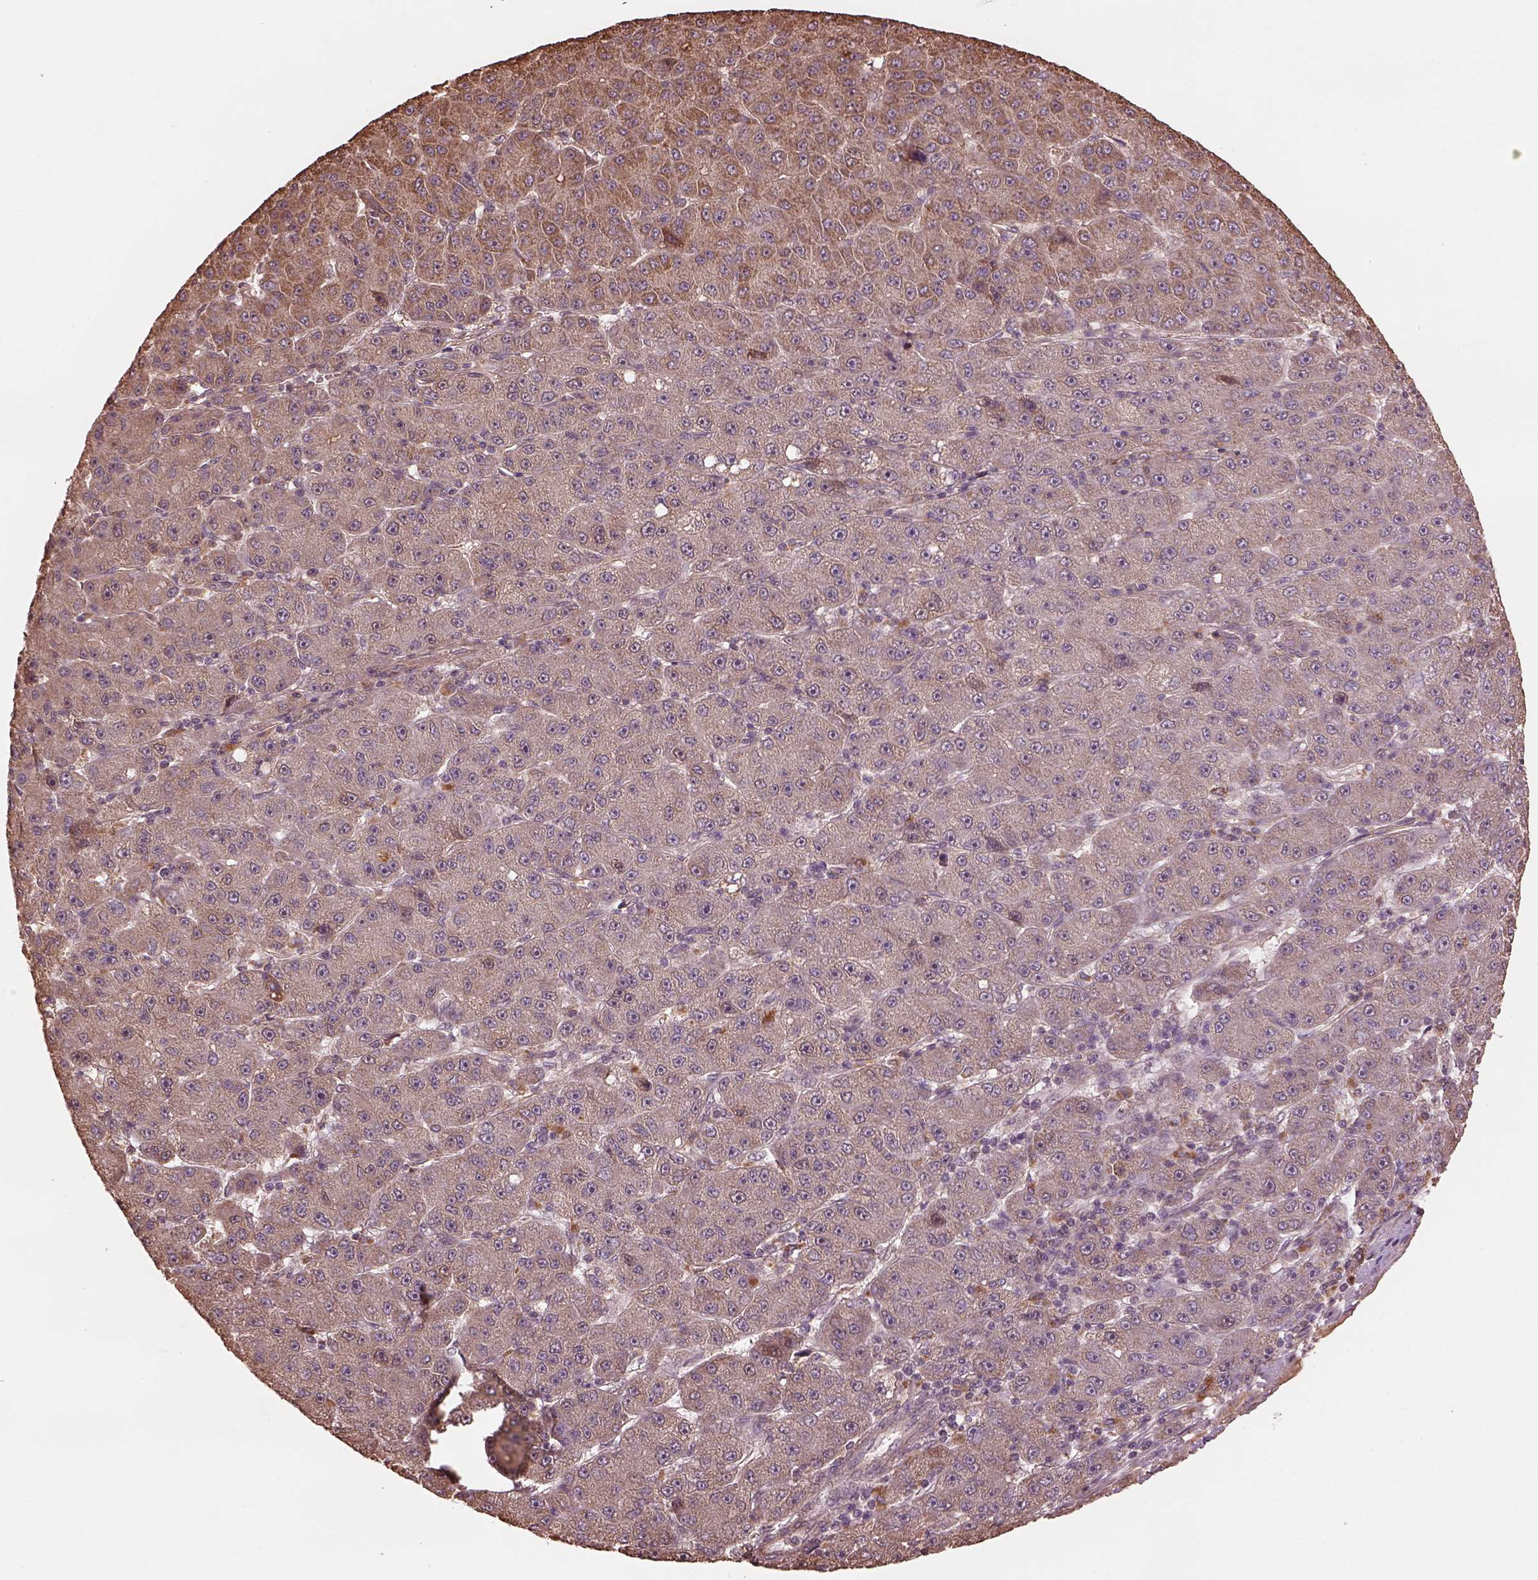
{"staining": {"intensity": "moderate", "quantity": "25%-75%", "location": "cytoplasmic/membranous"}, "tissue": "liver cancer", "cell_type": "Tumor cells", "image_type": "cancer", "snomed": [{"axis": "morphology", "description": "Carcinoma, Hepatocellular, NOS"}, {"axis": "topography", "description": "Liver"}], "caption": "This histopathology image demonstrates liver cancer stained with immunohistochemistry to label a protein in brown. The cytoplasmic/membranous of tumor cells show moderate positivity for the protein. Nuclei are counter-stained blue.", "gene": "METTL4", "patient": {"sex": "male", "age": 67}}